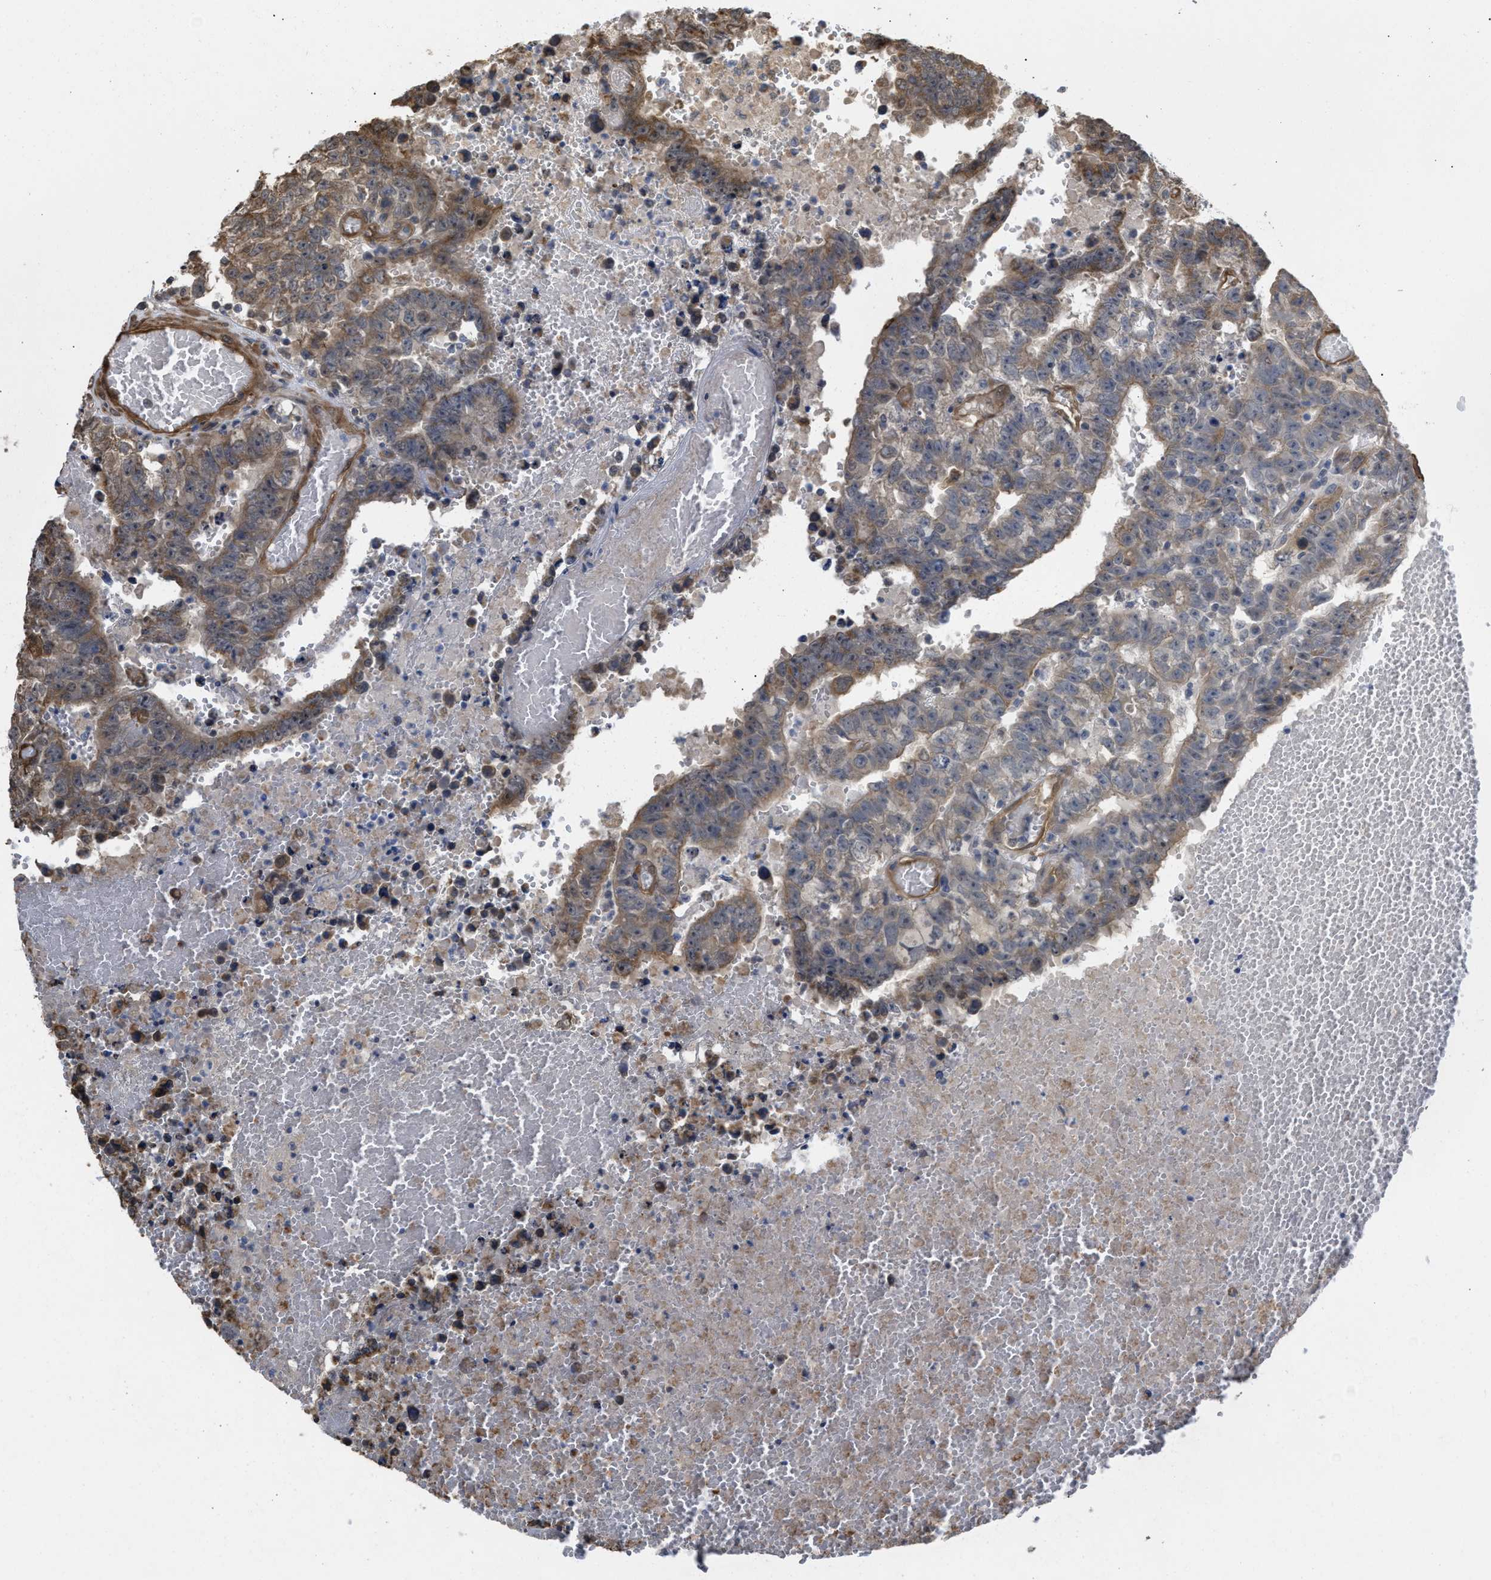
{"staining": {"intensity": "weak", "quantity": ">75%", "location": "cytoplasmic/membranous"}, "tissue": "testis cancer", "cell_type": "Tumor cells", "image_type": "cancer", "snomed": [{"axis": "morphology", "description": "Carcinoma, Embryonal, NOS"}, {"axis": "topography", "description": "Testis"}], "caption": "This histopathology image displays immunohistochemistry (IHC) staining of embryonal carcinoma (testis), with low weak cytoplasmic/membranous expression in approximately >75% of tumor cells.", "gene": "BAG3", "patient": {"sex": "male", "age": 25}}